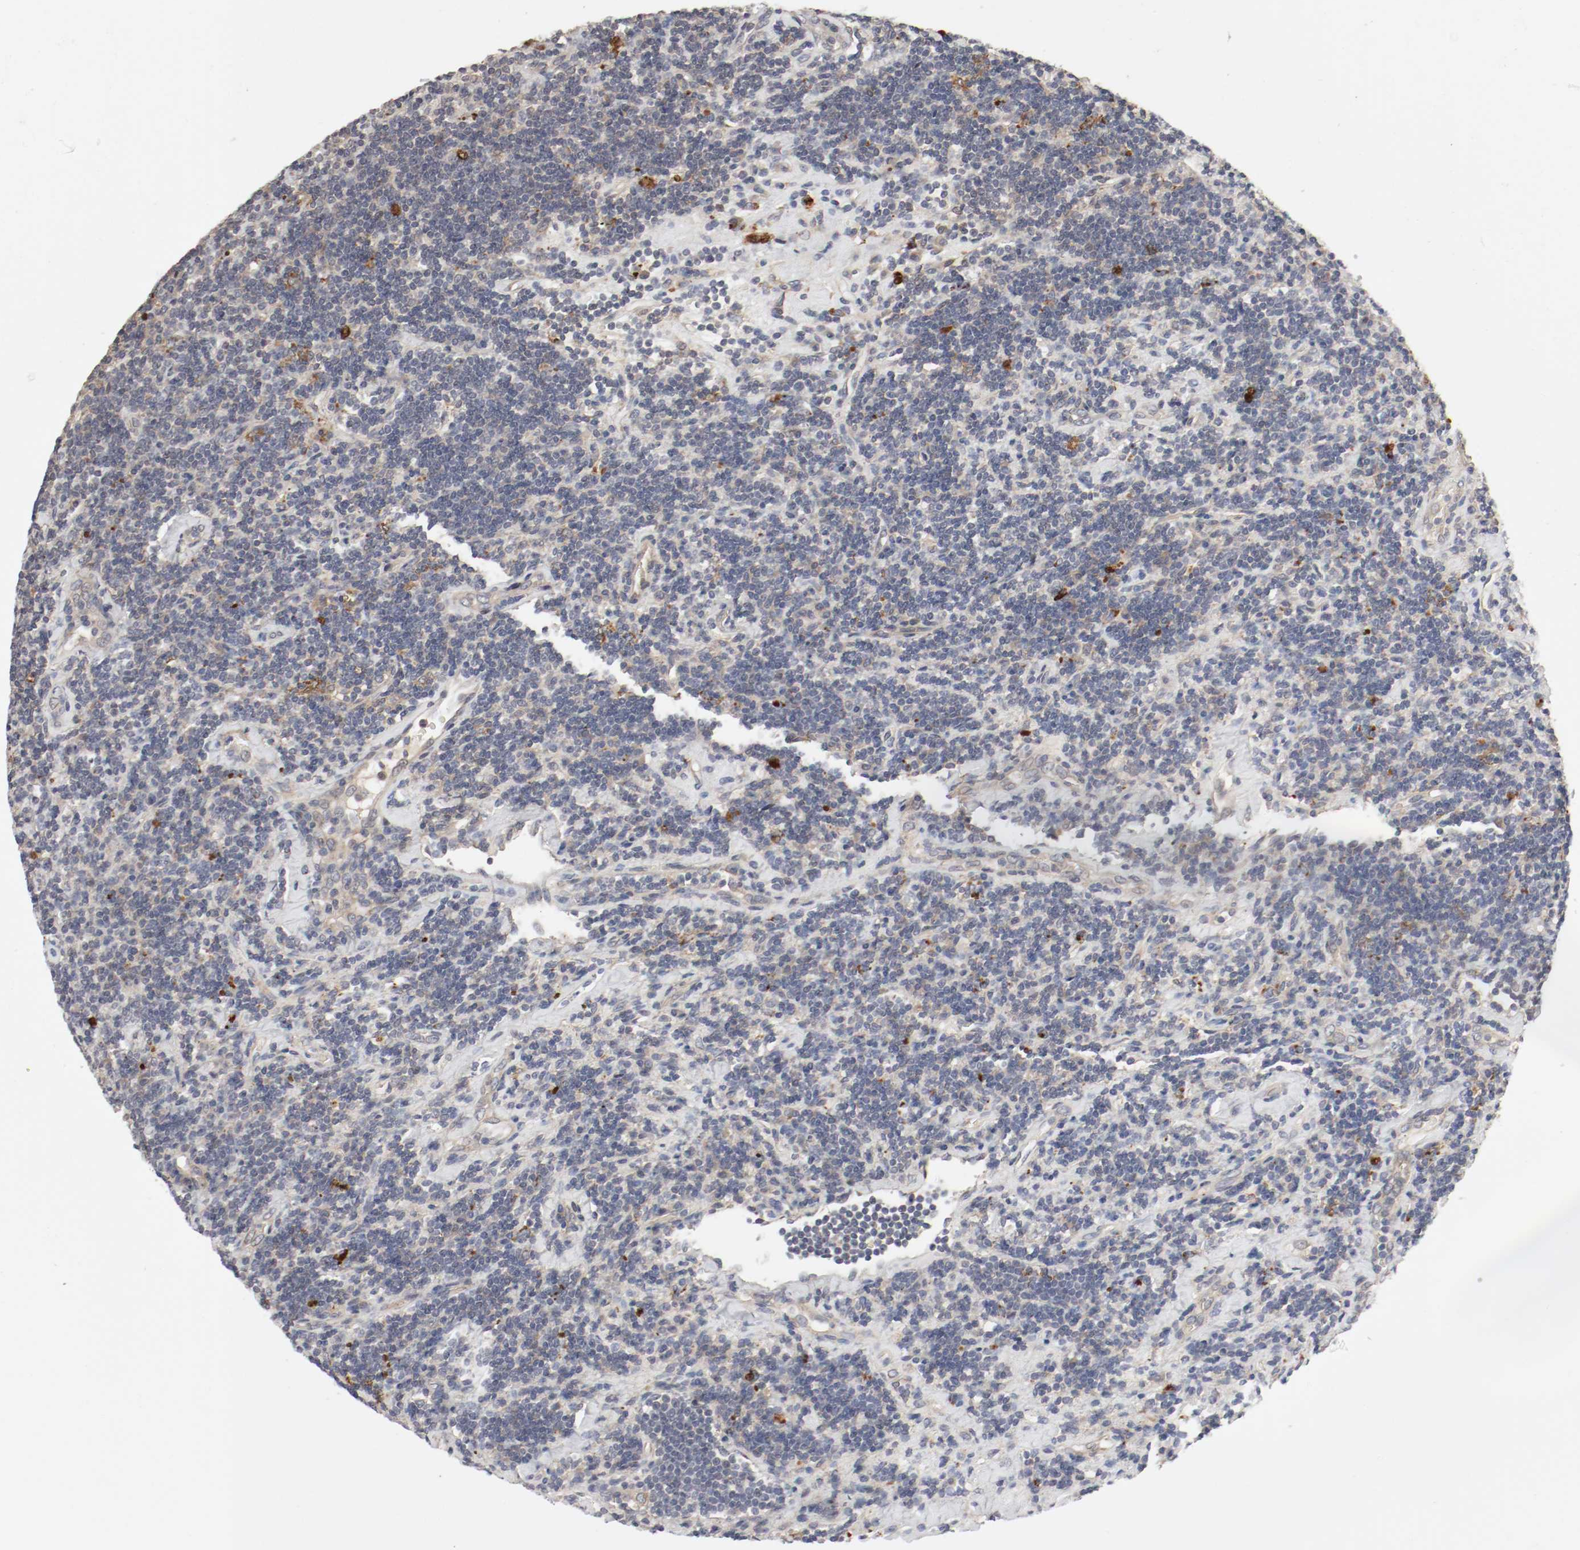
{"staining": {"intensity": "weak", "quantity": "25%-75%", "location": "cytoplasmic/membranous"}, "tissue": "lymphoma", "cell_type": "Tumor cells", "image_type": "cancer", "snomed": [{"axis": "morphology", "description": "Malignant lymphoma, non-Hodgkin's type, Low grade"}, {"axis": "topography", "description": "Lymph node"}], "caption": "This histopathology image exhibits IHC staining of human low-grade malignant lymphoma, non-Hodgkin's type, with low weak cytoplasmic/membranous staining in approximately 25%-75% of tumor cells.", "gene": "REN", "patient": {"sex": "male", "age": 70}}